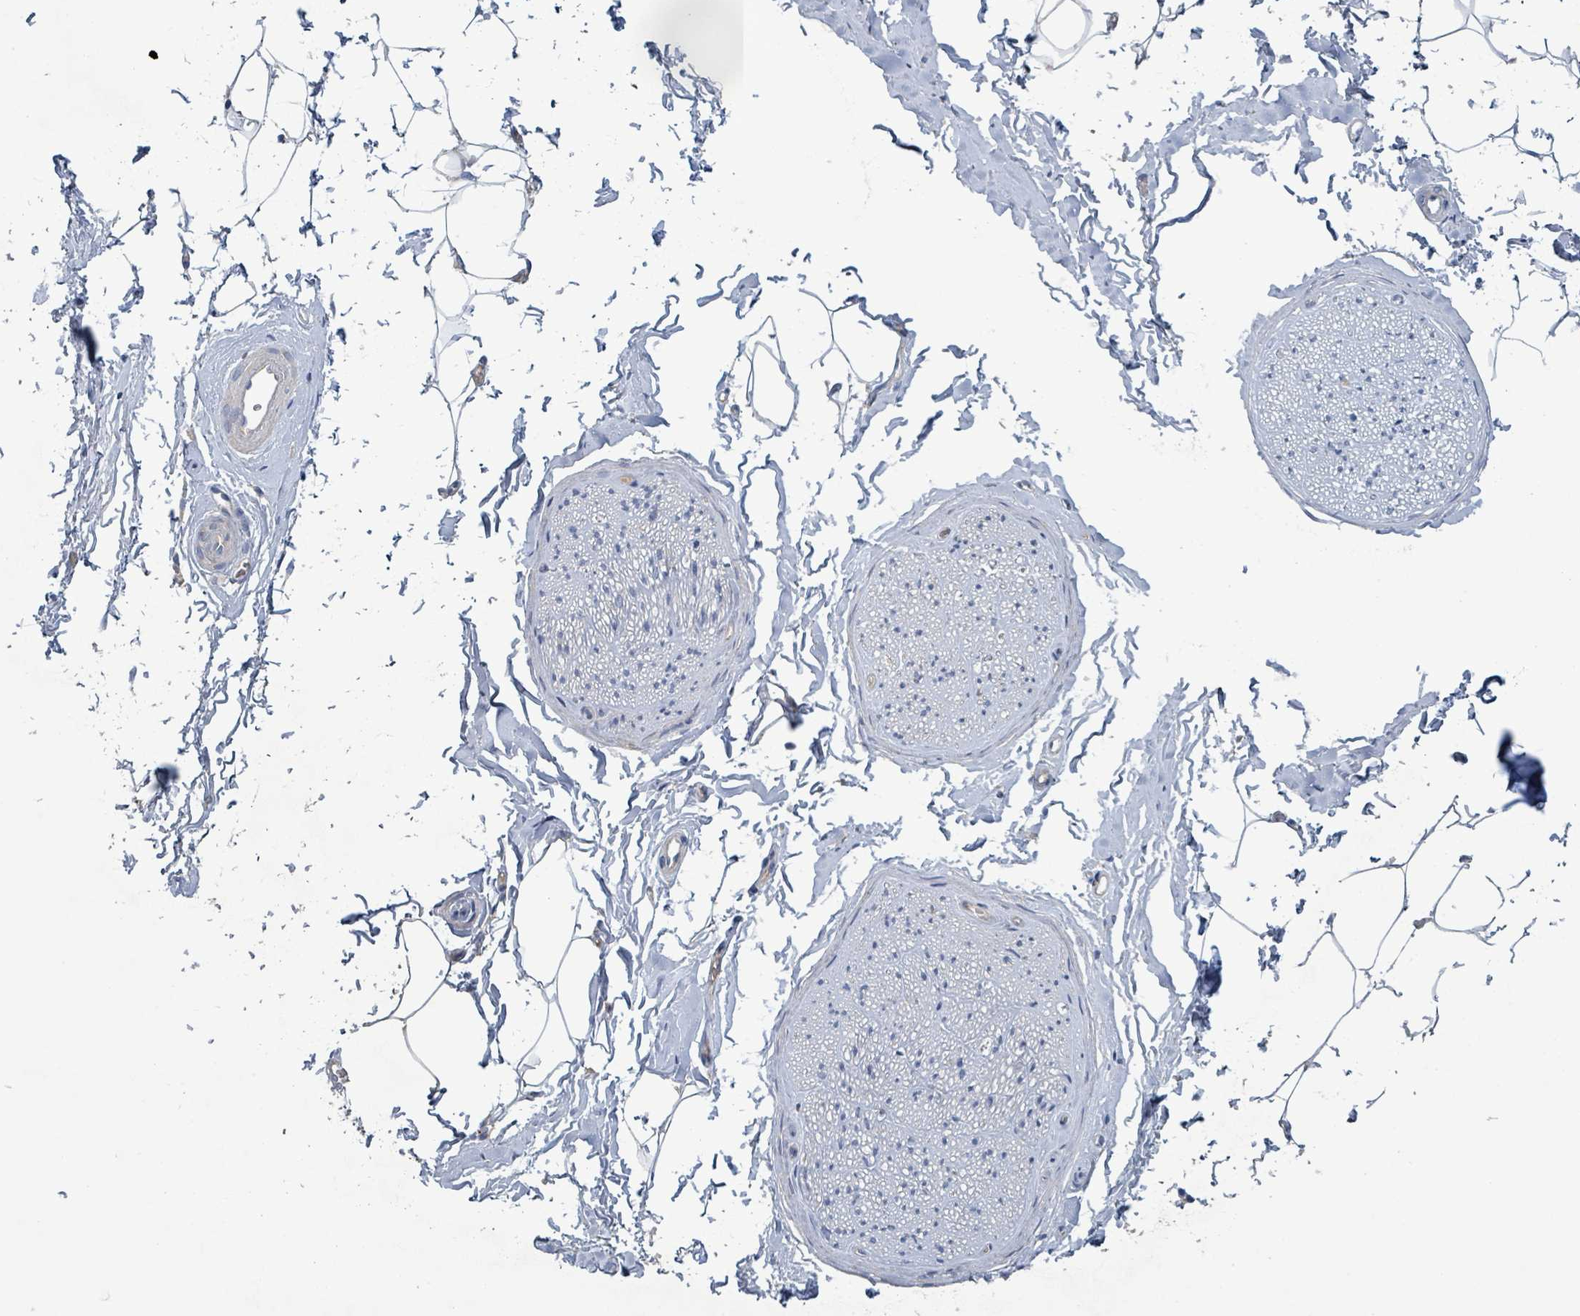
{"staining": {"intensity": "negative", "quantity": "none", "location": "none"}, "tissue": "adipose tissue", "cell_type": "Adipocytes", "image_type": "normal", "snomed": [{"axis": "morphology", "description": "Normal tissue, NOS"}, {"axis": "morphology", "description": "Adenocarcinoma, High grade"}, {"axis": "topography", "description": "Prostate"}, {"axis": "topography", "description": "Peripheral nerve tissue"}], "caption": "Immunohistochemical staining of unremarkable adipose tissue displays no significant positivity in adipocytes. (Immunohistochemistry (ihc), brightfield microscopy, high magnification).", "gene": "RPL32", "patient": {"sex": "male", "age": 68}}